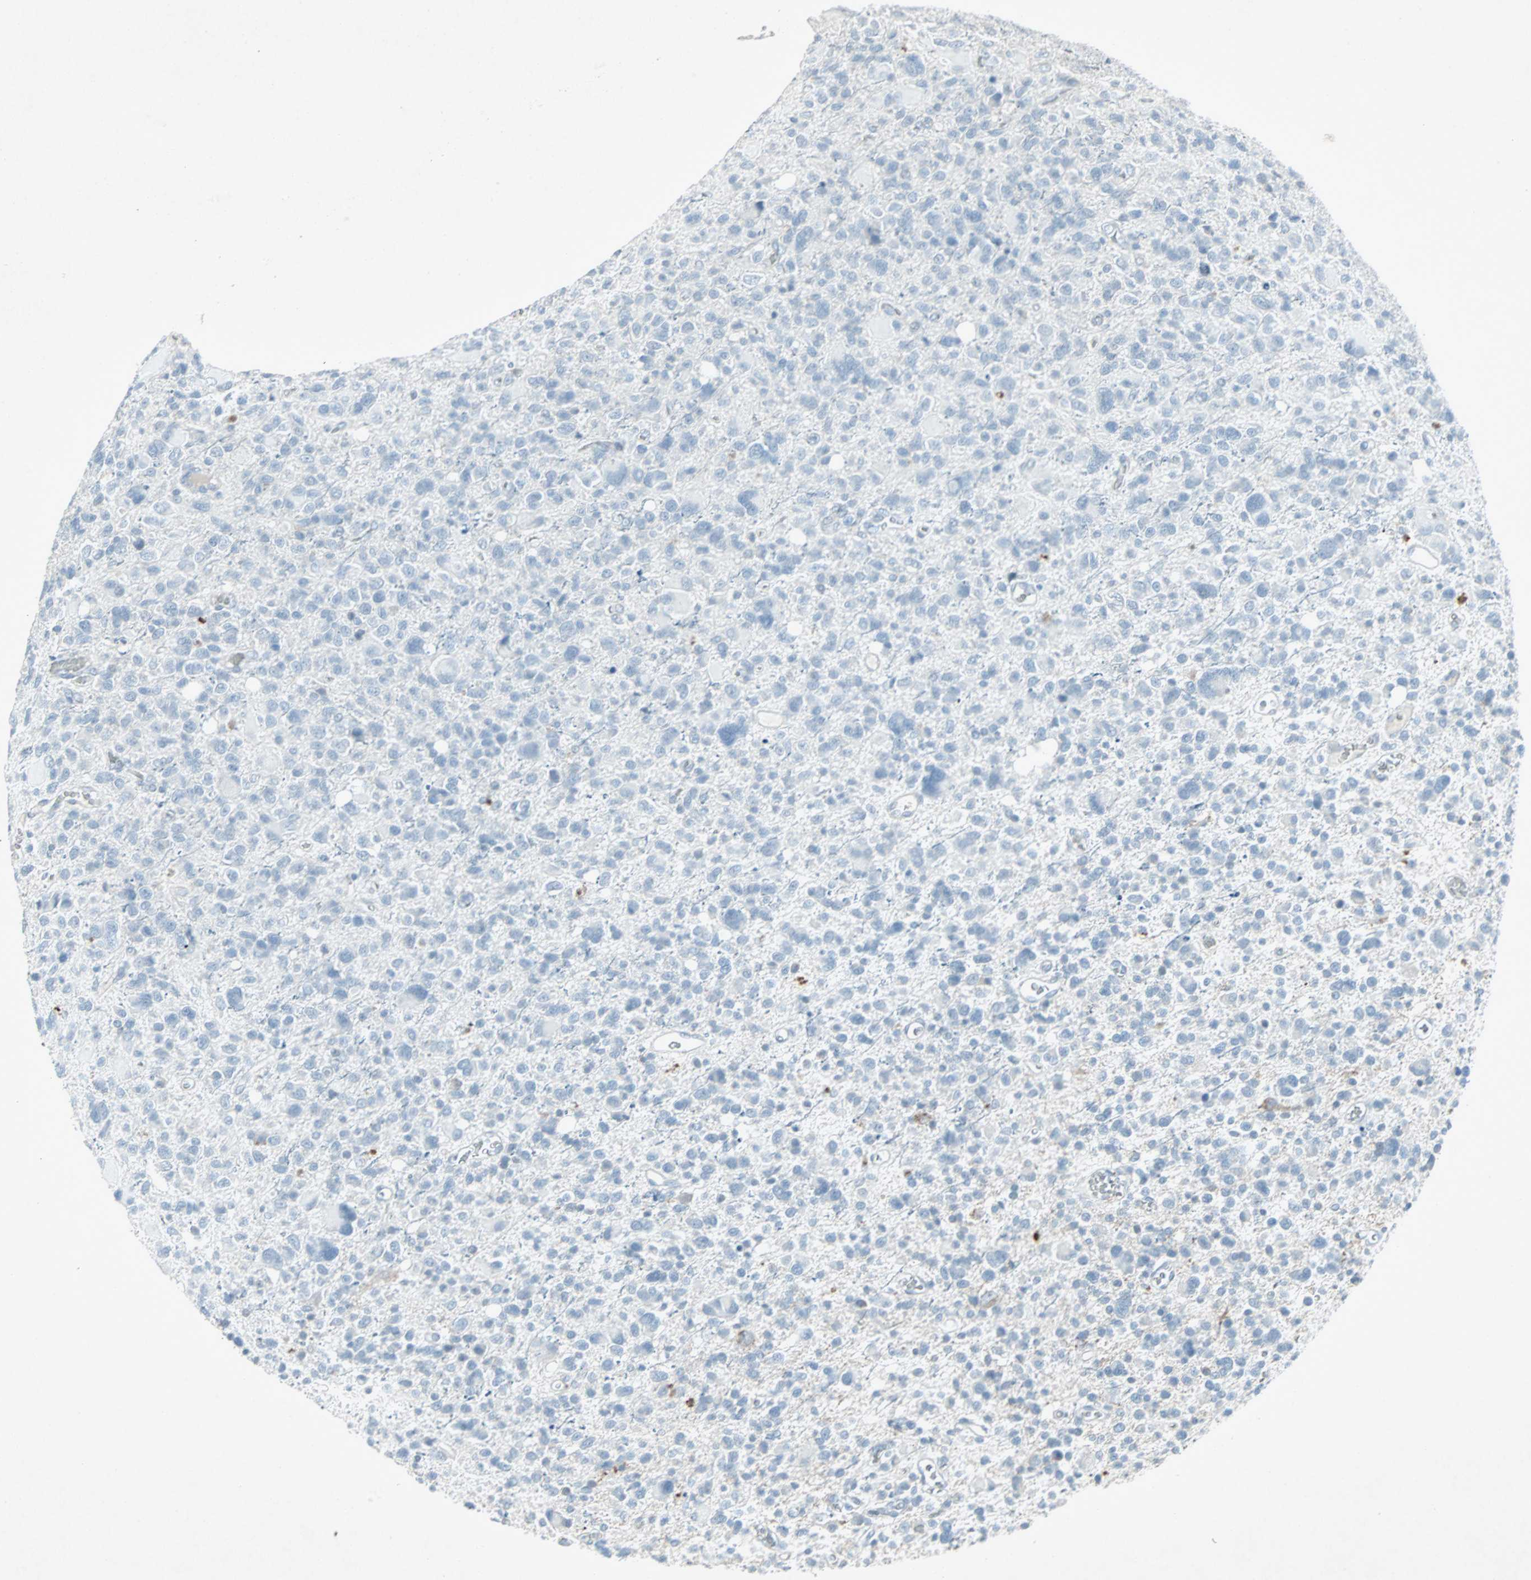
{"staining": {"intensity": "negative", "quantity": "none", "location": "none"}, "tissue": "glioma", "cell_type": "Tumor cells", "image_type": "cancer", "snomed": [{"axis": "morphology", "description": "Glioma, malignant, High grade"}, {"axis": "topography", "description": "Brain"}], "caption": "Malignant high-grade glioma was stained to show a protein in brown. There is no significant positivity in tumor cells.", "gene": "LANCL3", "patient": {"sex": "male", "age": 48}}